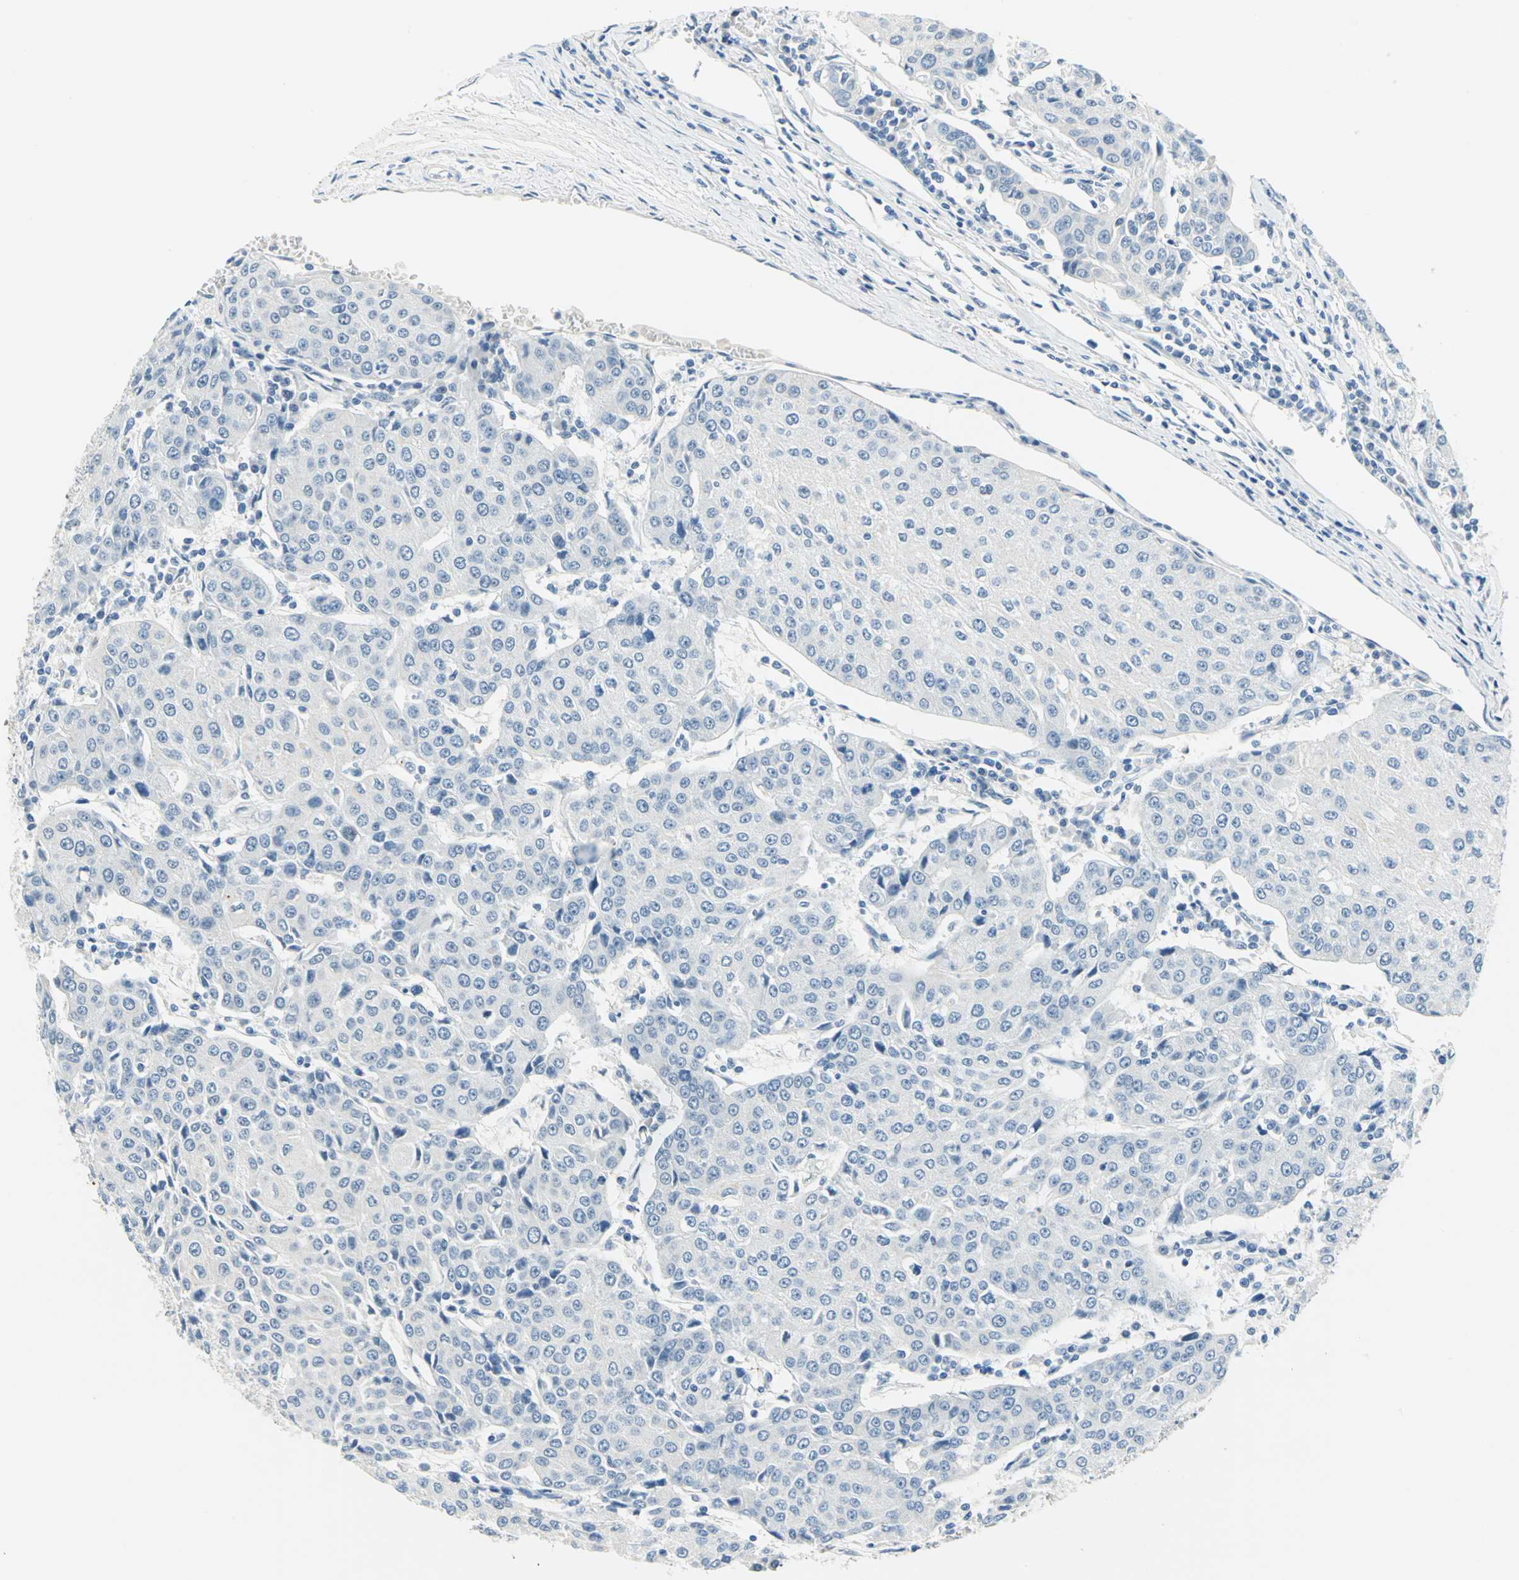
{"staining": {"intensity": "negative", "quantity": "none", "location": "none"}, "tissue": "urothelial cancer", "cell_type": "Tumor cells", "image_type": "cancer", "snomed": [{"axis": "morphology", "description": "Urothelial carcinoma, High grade"}, {"axis": "topography", "description": "Urinary bladder"}], "caption": "High magnification brightfield microscopy of urothelial cancer stained with DAB (3,3'-diaminobenzidine) (brown) and counterstained with hematoxylin (blue): tumor cells show no significant expression. The staining is performed using DAB (3,3'-diaminobenzidine) brown chromogen with nuclei counter-stained in using hematoxylin.", "gene": "RAD17", "patient": {"sex": "female", "age": 85}}